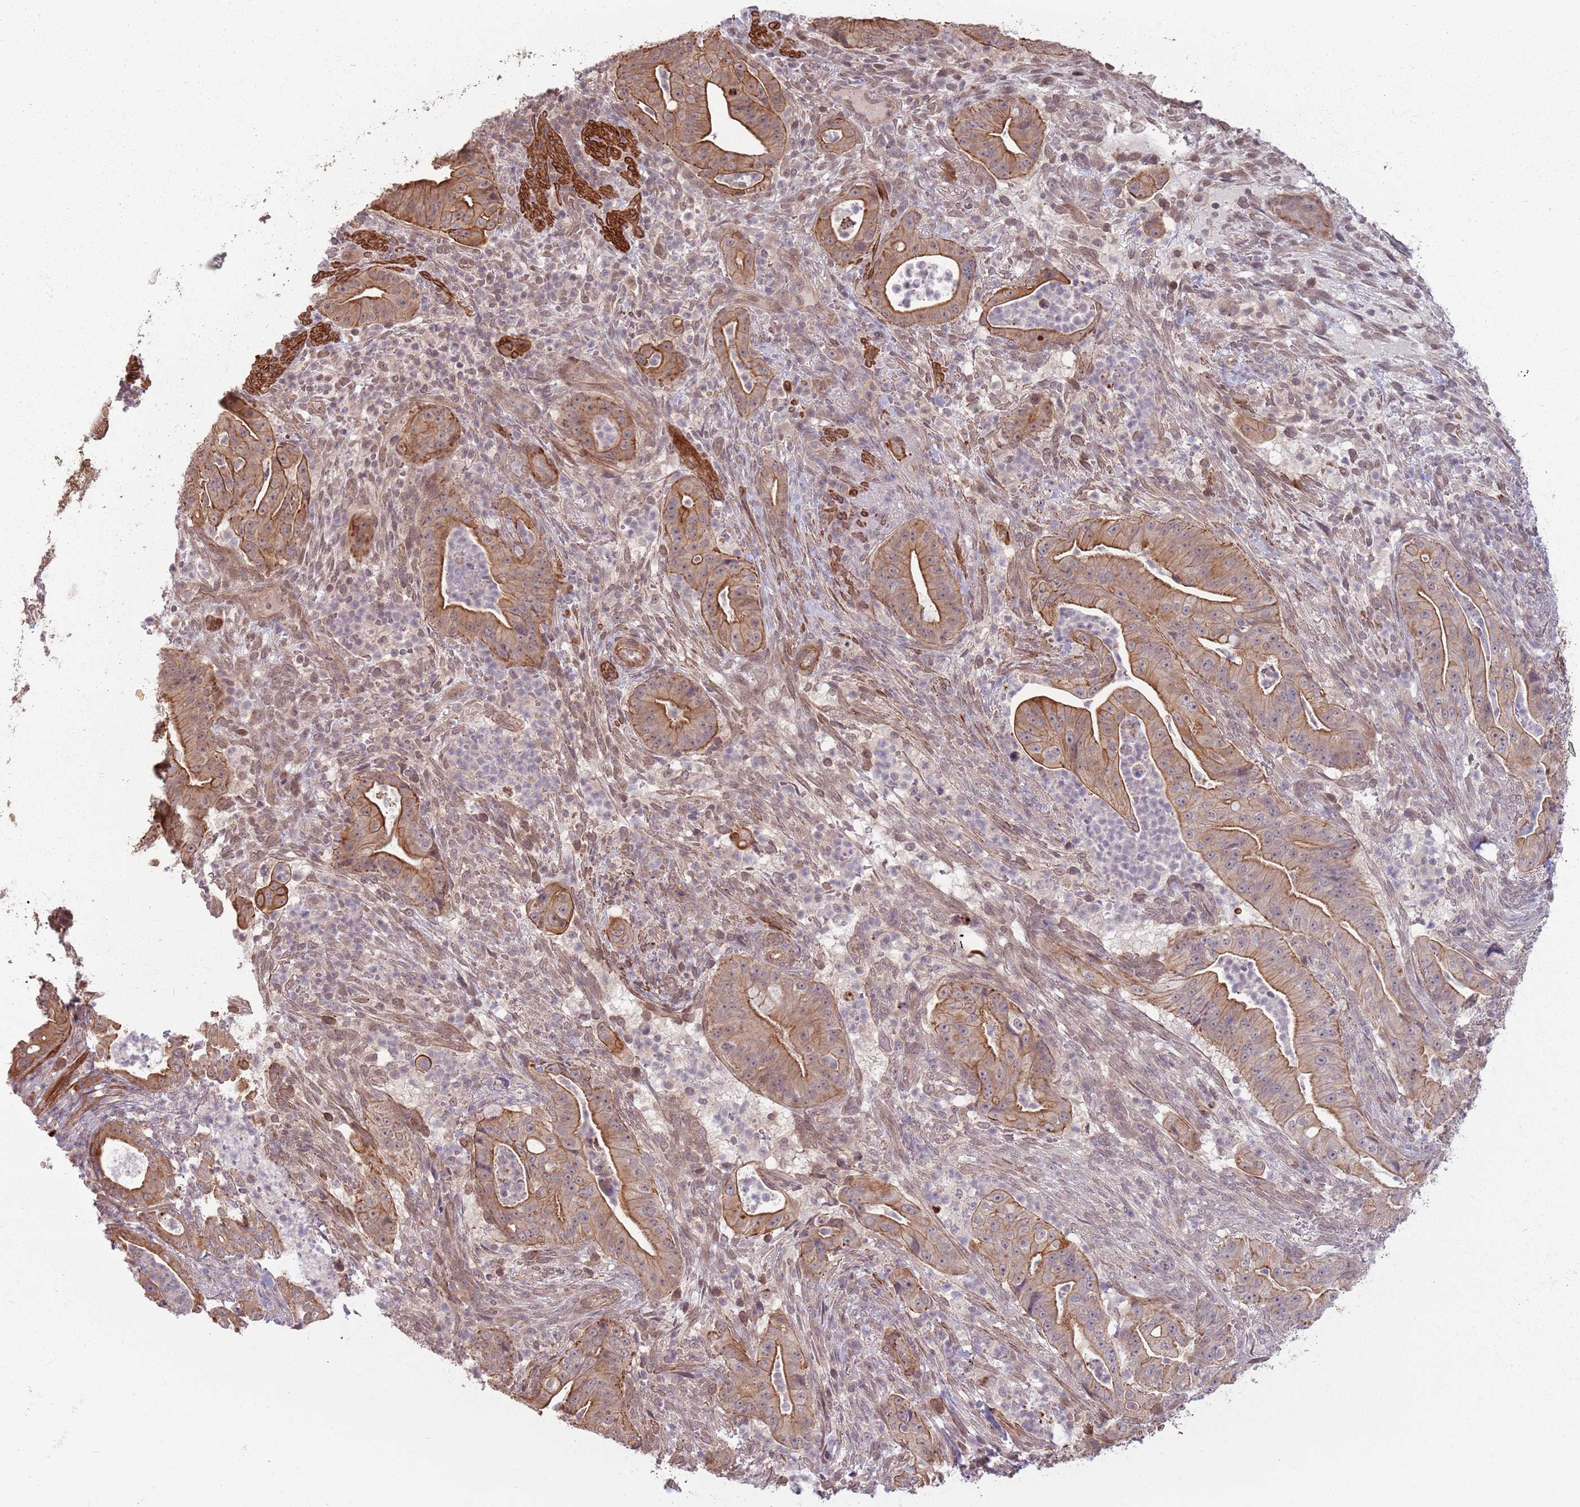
{"staining": {"intensity": "moderate", "quantity": ">75%", "location": "cytoplasmic/membranous"}, "tissue": "pancreatic cancer", "cell_type": "Tumor cells", "image_type": "cancer", "snomed": [{"axis": "morphology", "description": "Adenocarcinoma, NOS"}, {"axis": "topography", "description": "Pancreas"}], "caption": "High-magnification brightfield microscopy of pancreatic cancer (adenocarcinoma) stained with DAB (brown) and counterstained with hematoxylin (blue). tumor cells exhibit moderate cytoplasmic/membranous expression is identified in approximately>75% of cells.", "gene": "CCDC154", "patient": {"sex": "male", "age": 71}}